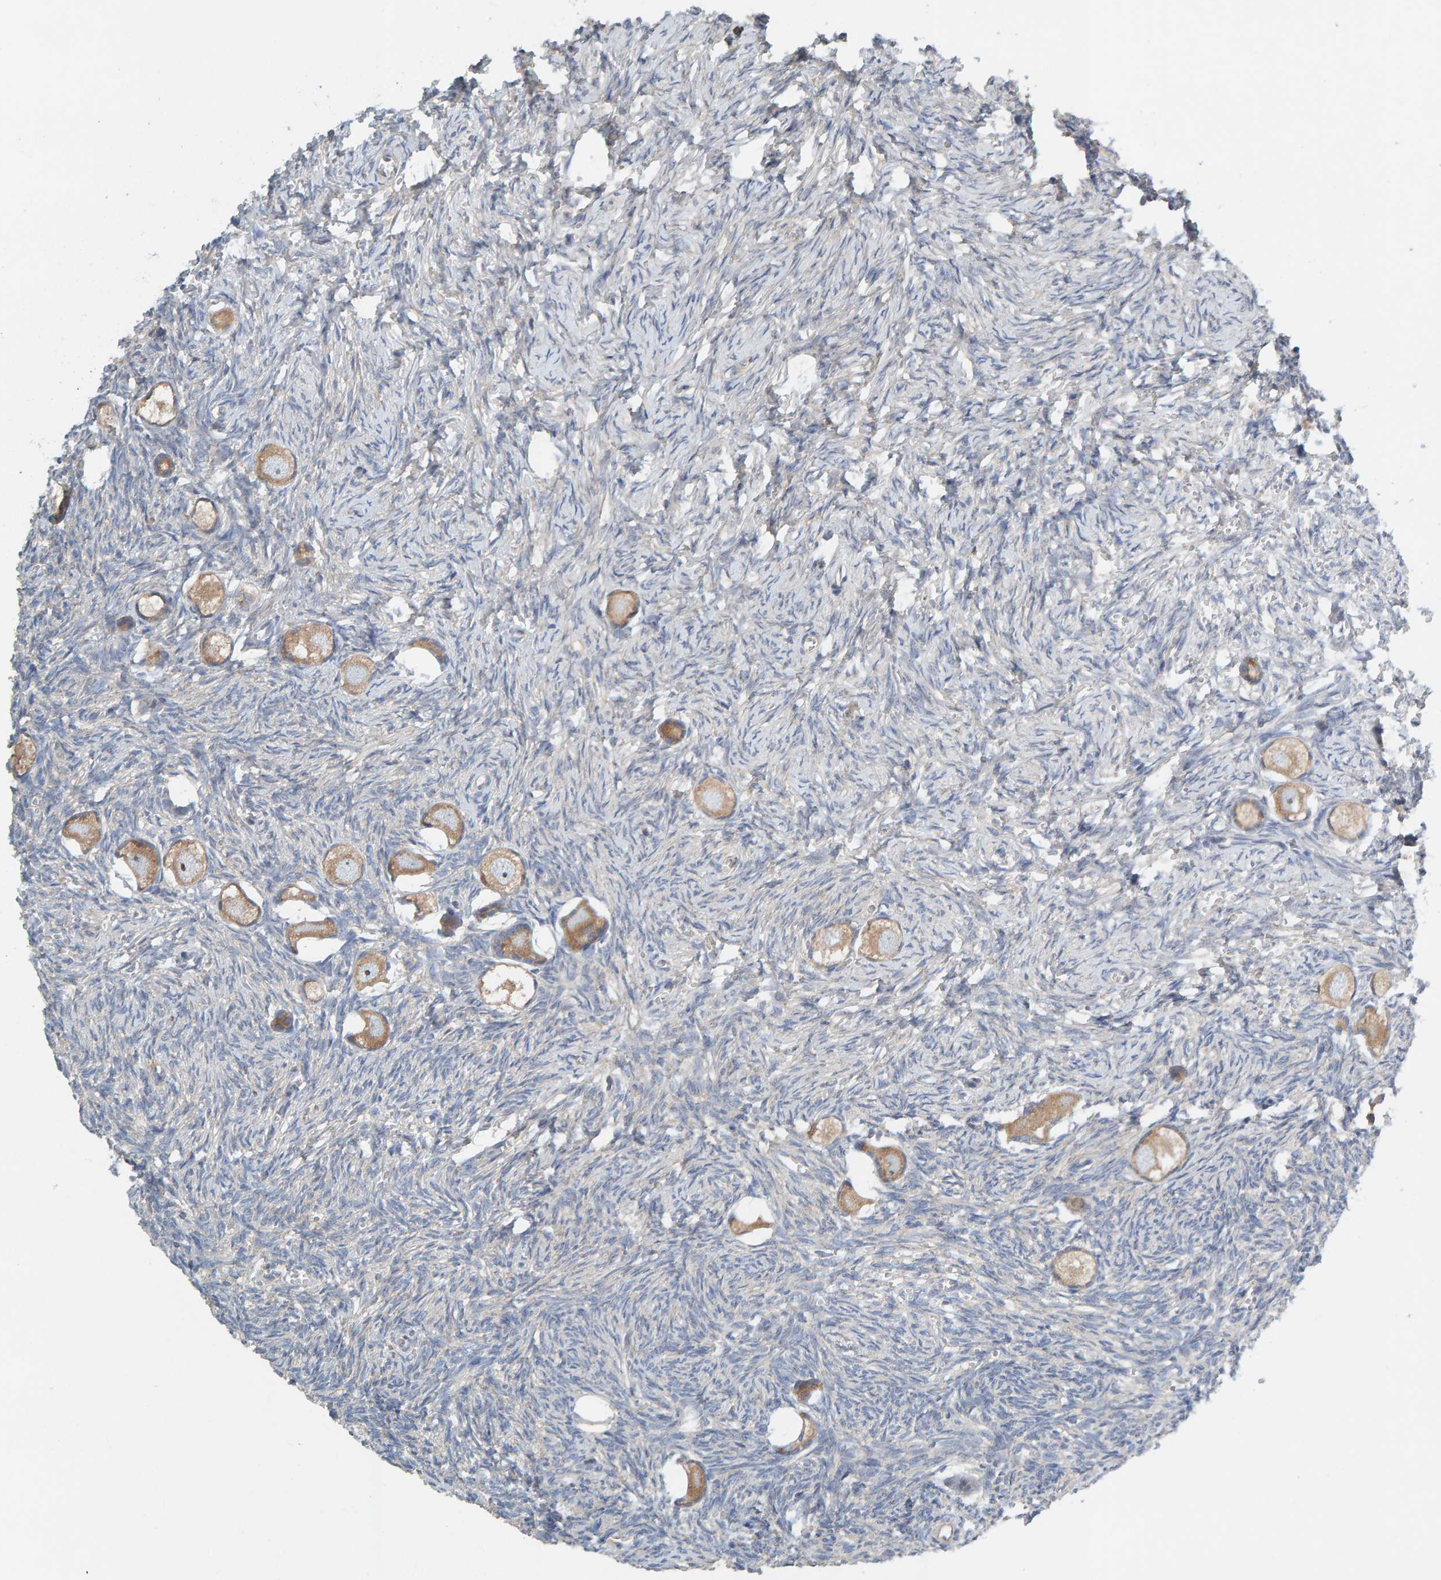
{"staining": {"intensity": "moderate", "quantity": ">75%", "location": "cytoplasmic/membranous"}, "tissue": "ovary", "cell_type": "Follicle cells", "image_type": "normal", "snomed": [{"axis": "morphology", "description": "Normal tissue, NOS"}, {"axis": "topography", "description": "Ovary"}], "caption": "An immunohistochemistry histopathology image of unremarkable tissue is shown. Protein staining in brown shows moderate cytoplasmic/membranous positivity in ovary within follicle cells.", "gene": "CCM2", "patient": {"sex": "female", "age": 27}}